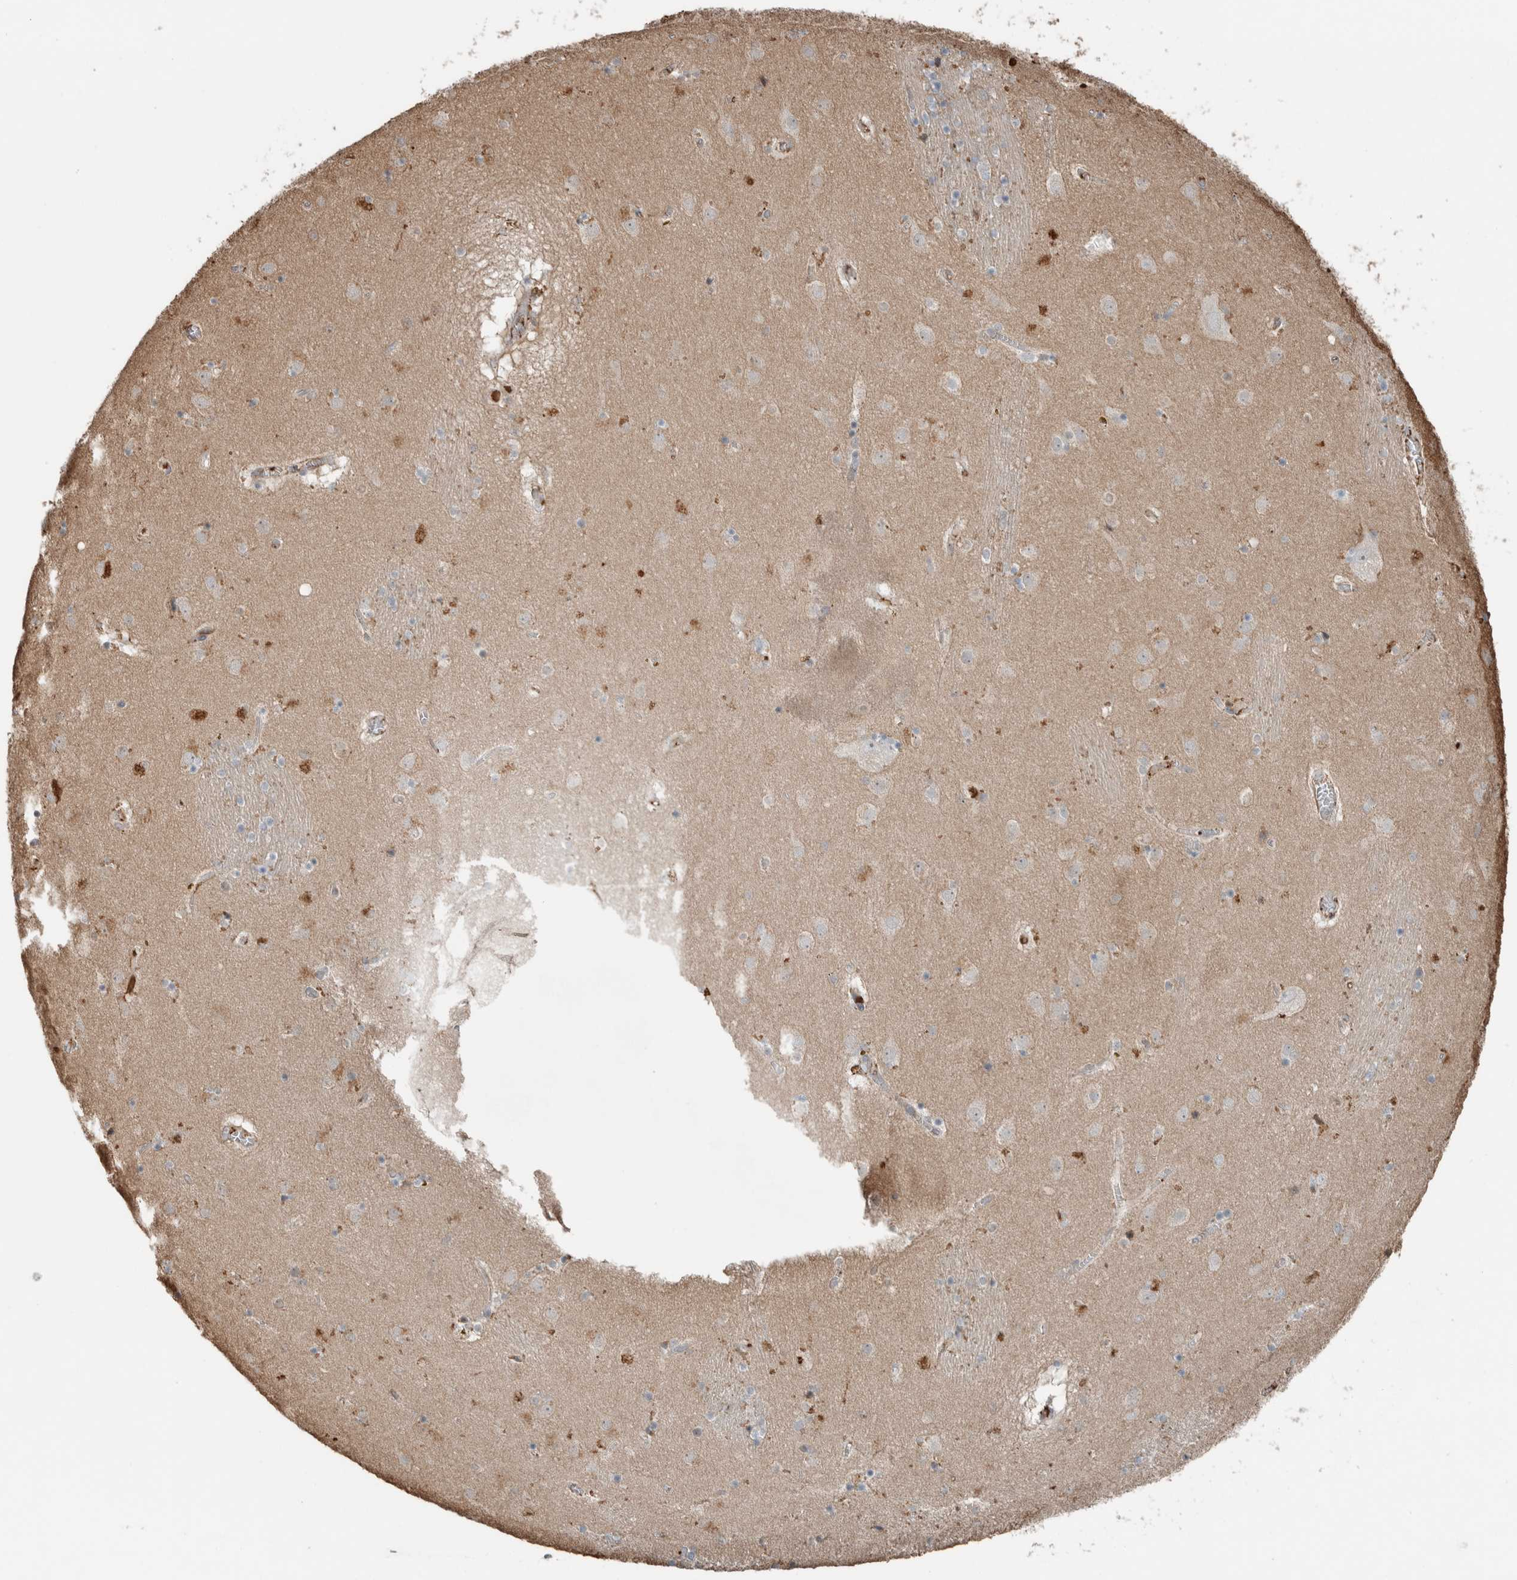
{"staining": {"intensity": "negative", "quantity": "none", "location": "none"}, "tissue": "caudate", "cell_type": "Glial cells", "image_type": "normal", "snomed": [{"axis": "morphology", "description": "Normal tissue, NOS"}, {"axis": "topography", "description": "Lateral ventricle wall"}], "caption": "An IHC histopathology image of unremarkable caudate is shown. There is no staining in glial cells of caudate.", "gene": "USP34", "patient": {"sex": "male", "age": 70}}